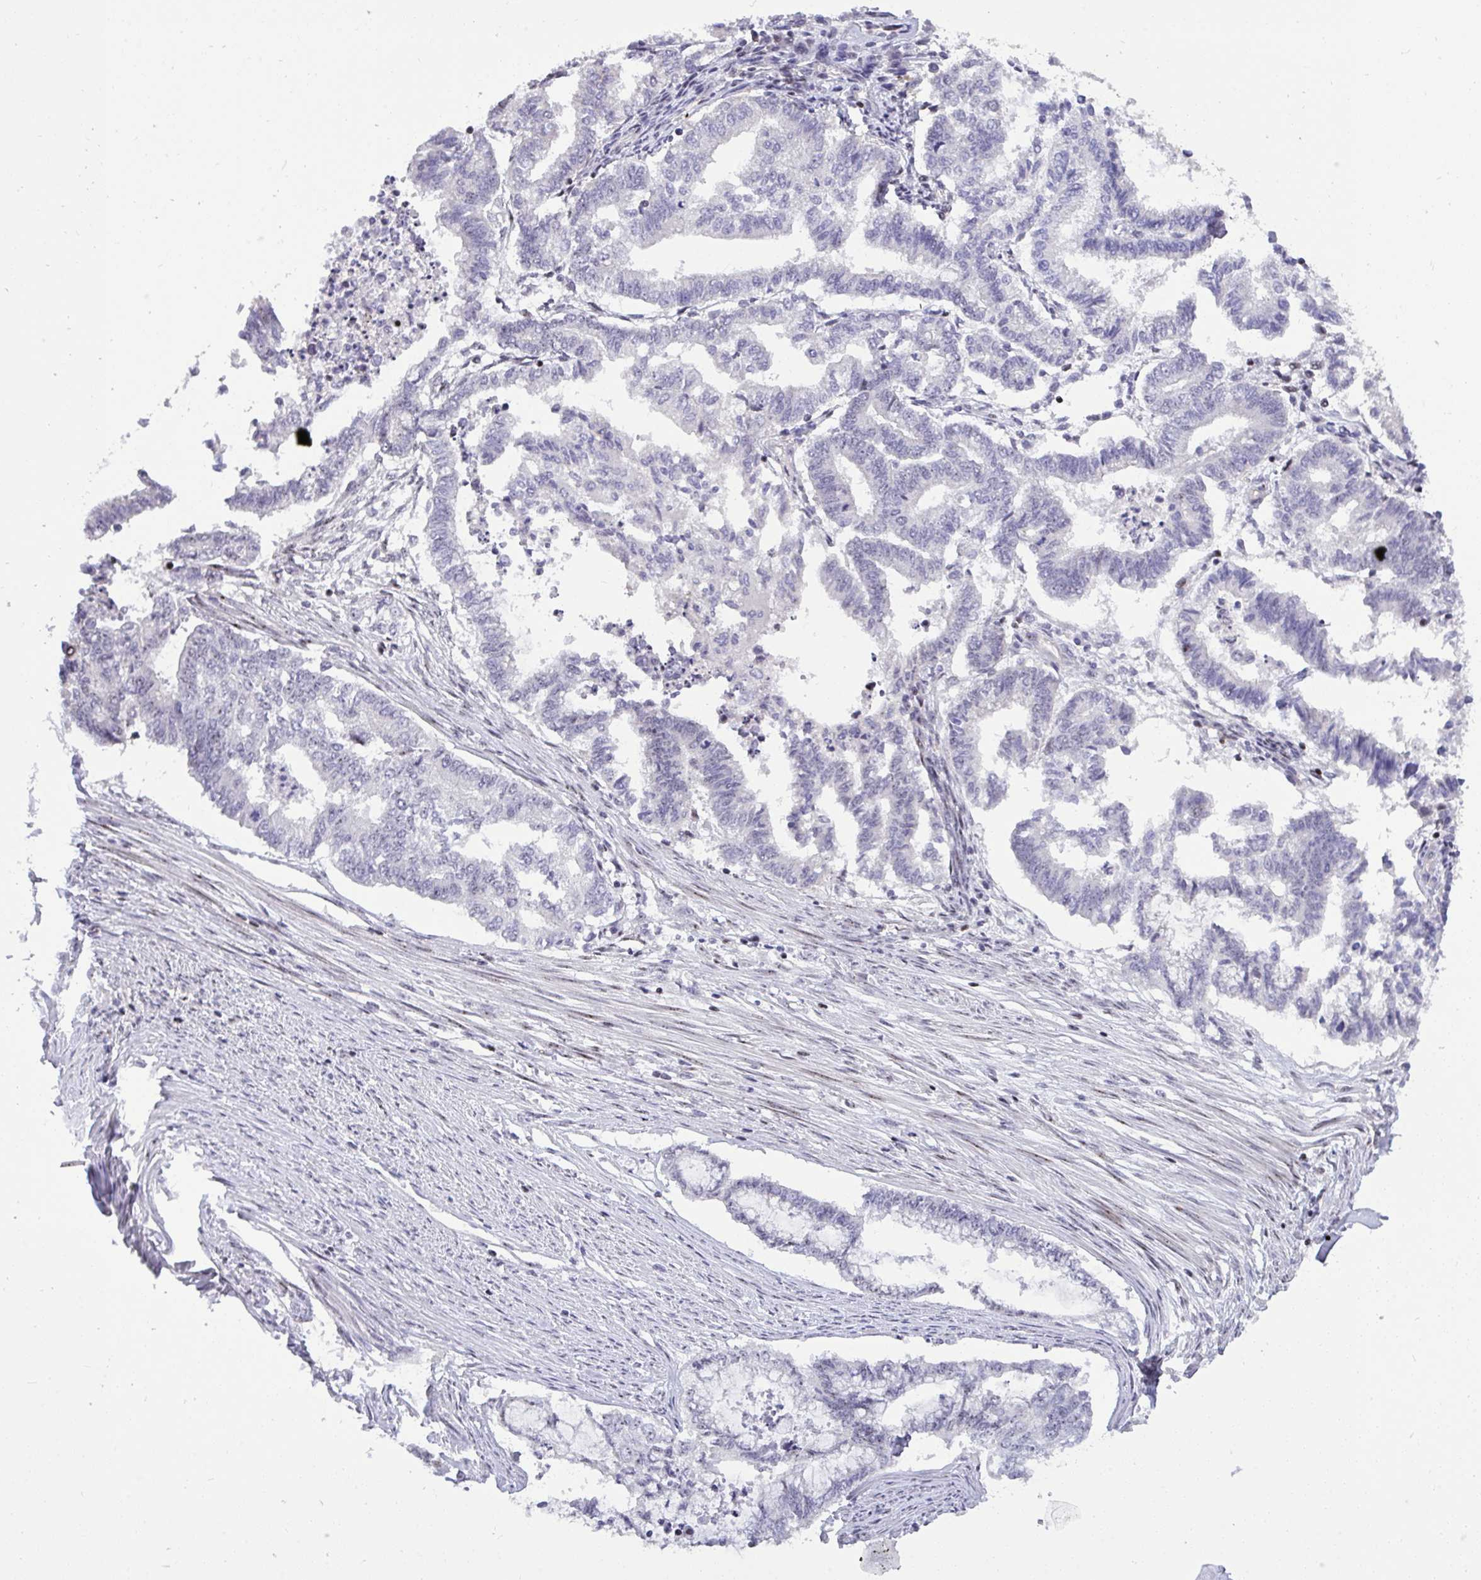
{"staining": {"intensity": "negative", "quantity": "none", "location": "none"}, "tissue": "endometrial cancer", "cell_type": "Tumor cells", "image_type": "cancer", "snomed": [{"axis": "morphology", "description": "Adenocarcinoma, NOS"}, {"axis": "topography", "description": "Endometrium"}], "caption": "High magnification brightfield microscopy of endometrial adenocarcinoma stained with DAB (brown) and counterstained with hematoxylin (blue): tumor cells show no significant staining. (DAB IHC with hematoxylin counter stain).", "gene": "PLPPR3", "patient": {"sex": "female", "age": 79}}